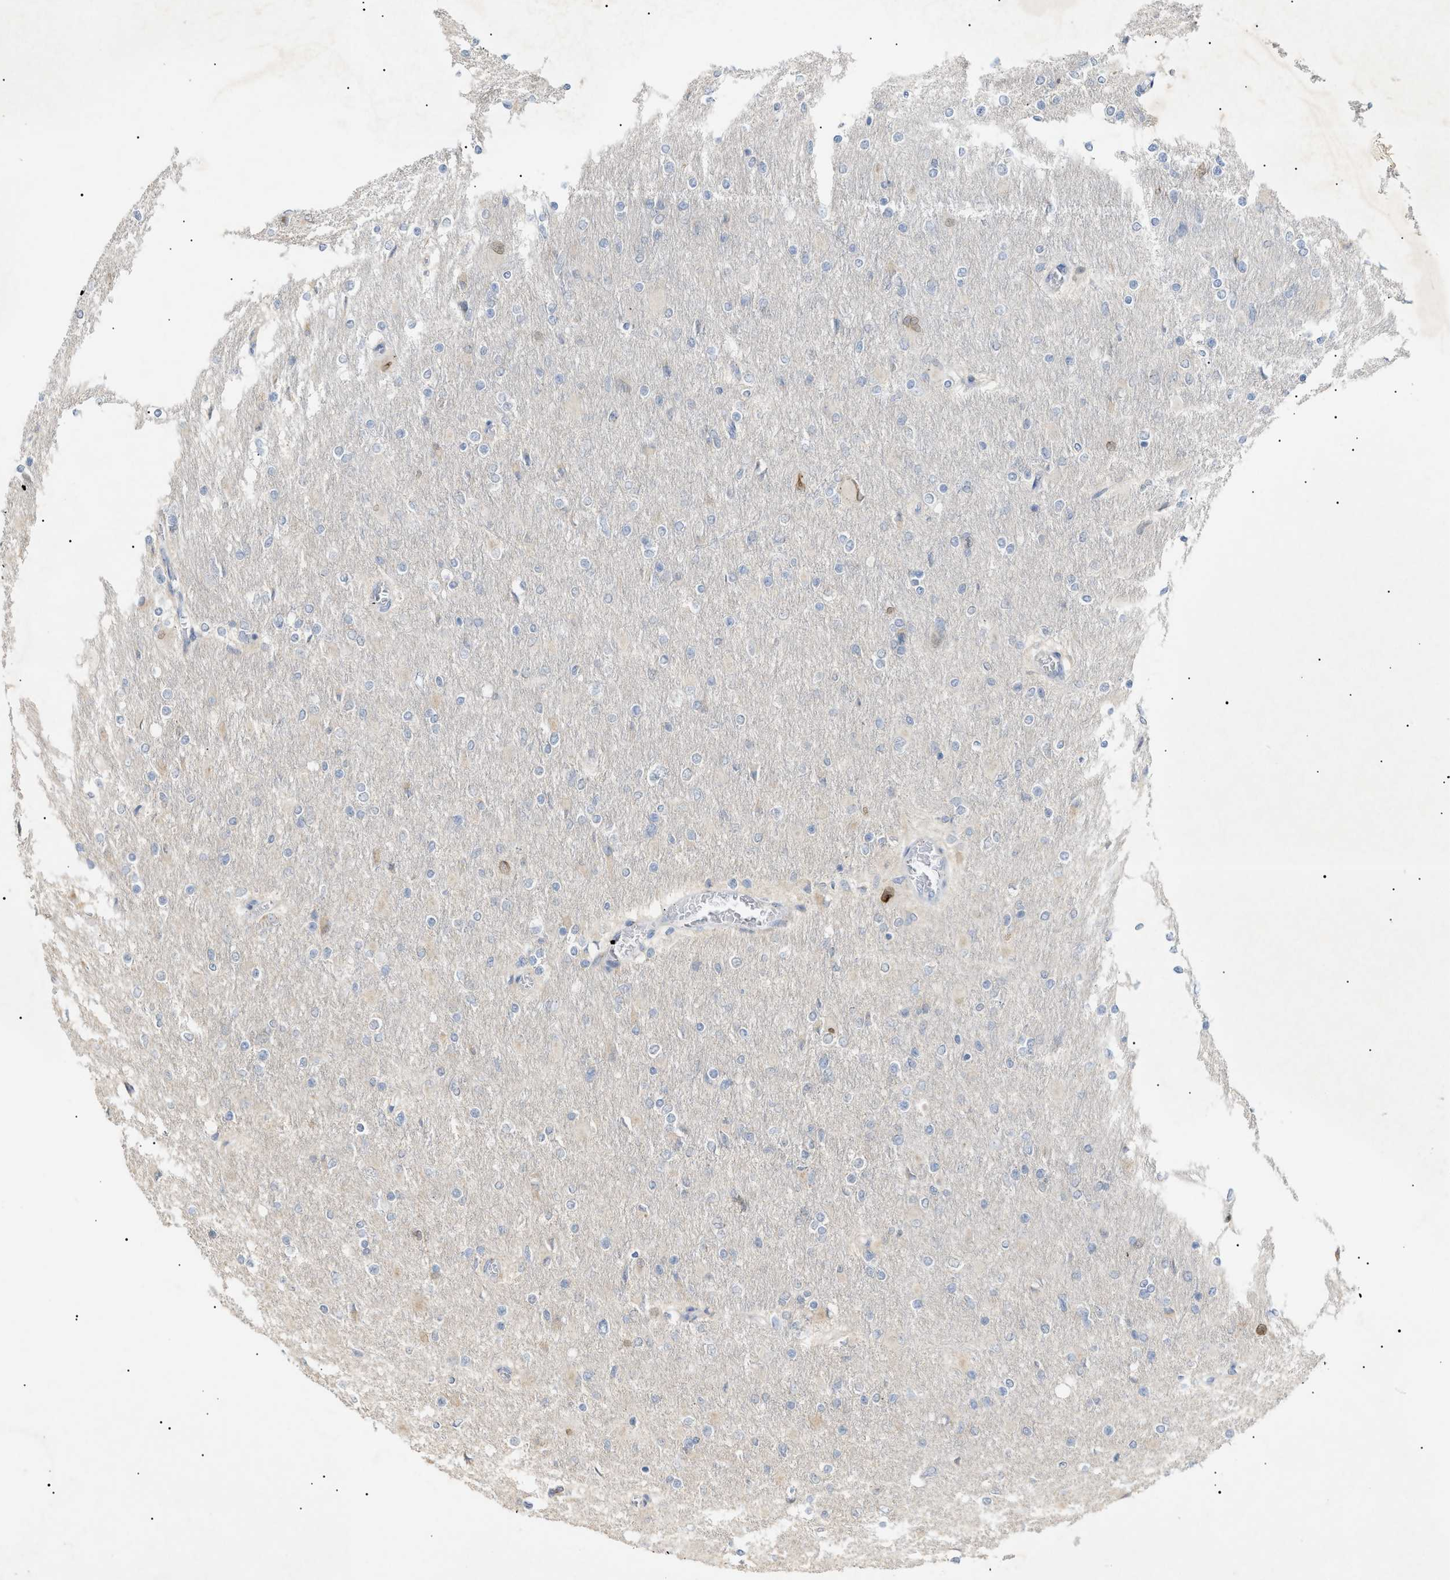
{"staining": {"intensity": "moderate", "quantity": "<25%", "location": "cytoplasmic/membranous,nuclear"}, "tissue": "glioma", "cell_type": "Tumor cells", "image_type": "cancer", "snomed": [{"axis": "morphology", "description": "Glioma, malignant, High grade"}, {"axis": "topography", "description": "Cerebral cortex"}], "caption": "Glioma stained for a protein demonstrates moderate cytoplasmic/membranous and nuclear positivity in tumor cells.", "gene": "SLC25A31", "patient": {"sex": "female", "age": 36}}